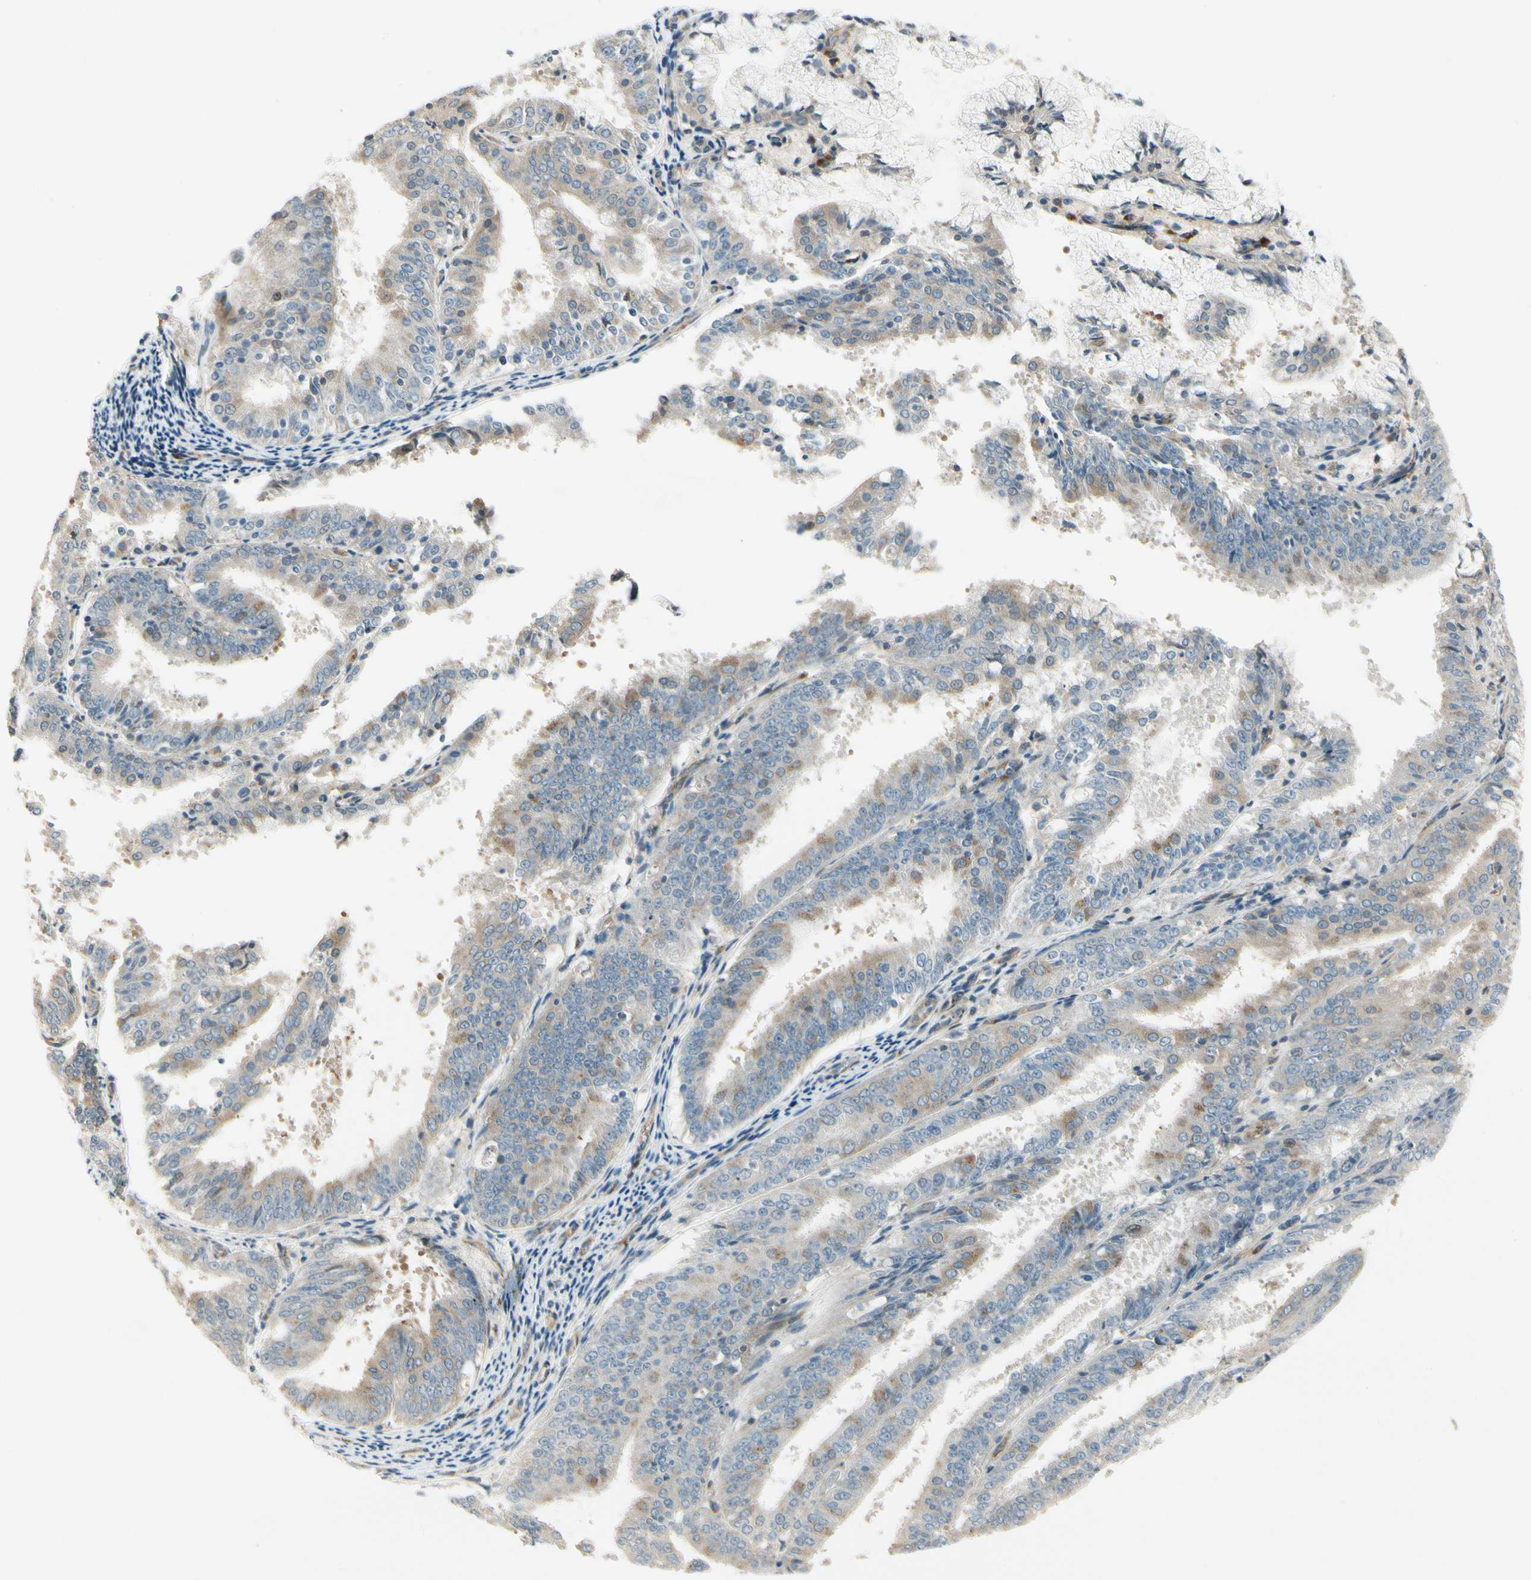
{"staining": {"intensity": "weak", "quantity": ">75%", "location": "cytoplasmic/membranous"}, "tissue": "endometrial cancer", "cell_type": "Tumor cells", "image_type": "cancer", "snomed": [{"axis": "morphology", "description": "Adenocarcinoma, NOS"}, {"axis": "topography", "description": "Endometrium"}], "caption": "Endometrial cancer stained with a brown dye shows weak cytoplasmic/membranous positive positivity in about >75% of tumor cells.", "gene": "MANSC1", "patient": {"sex": "female", "age": 63}}